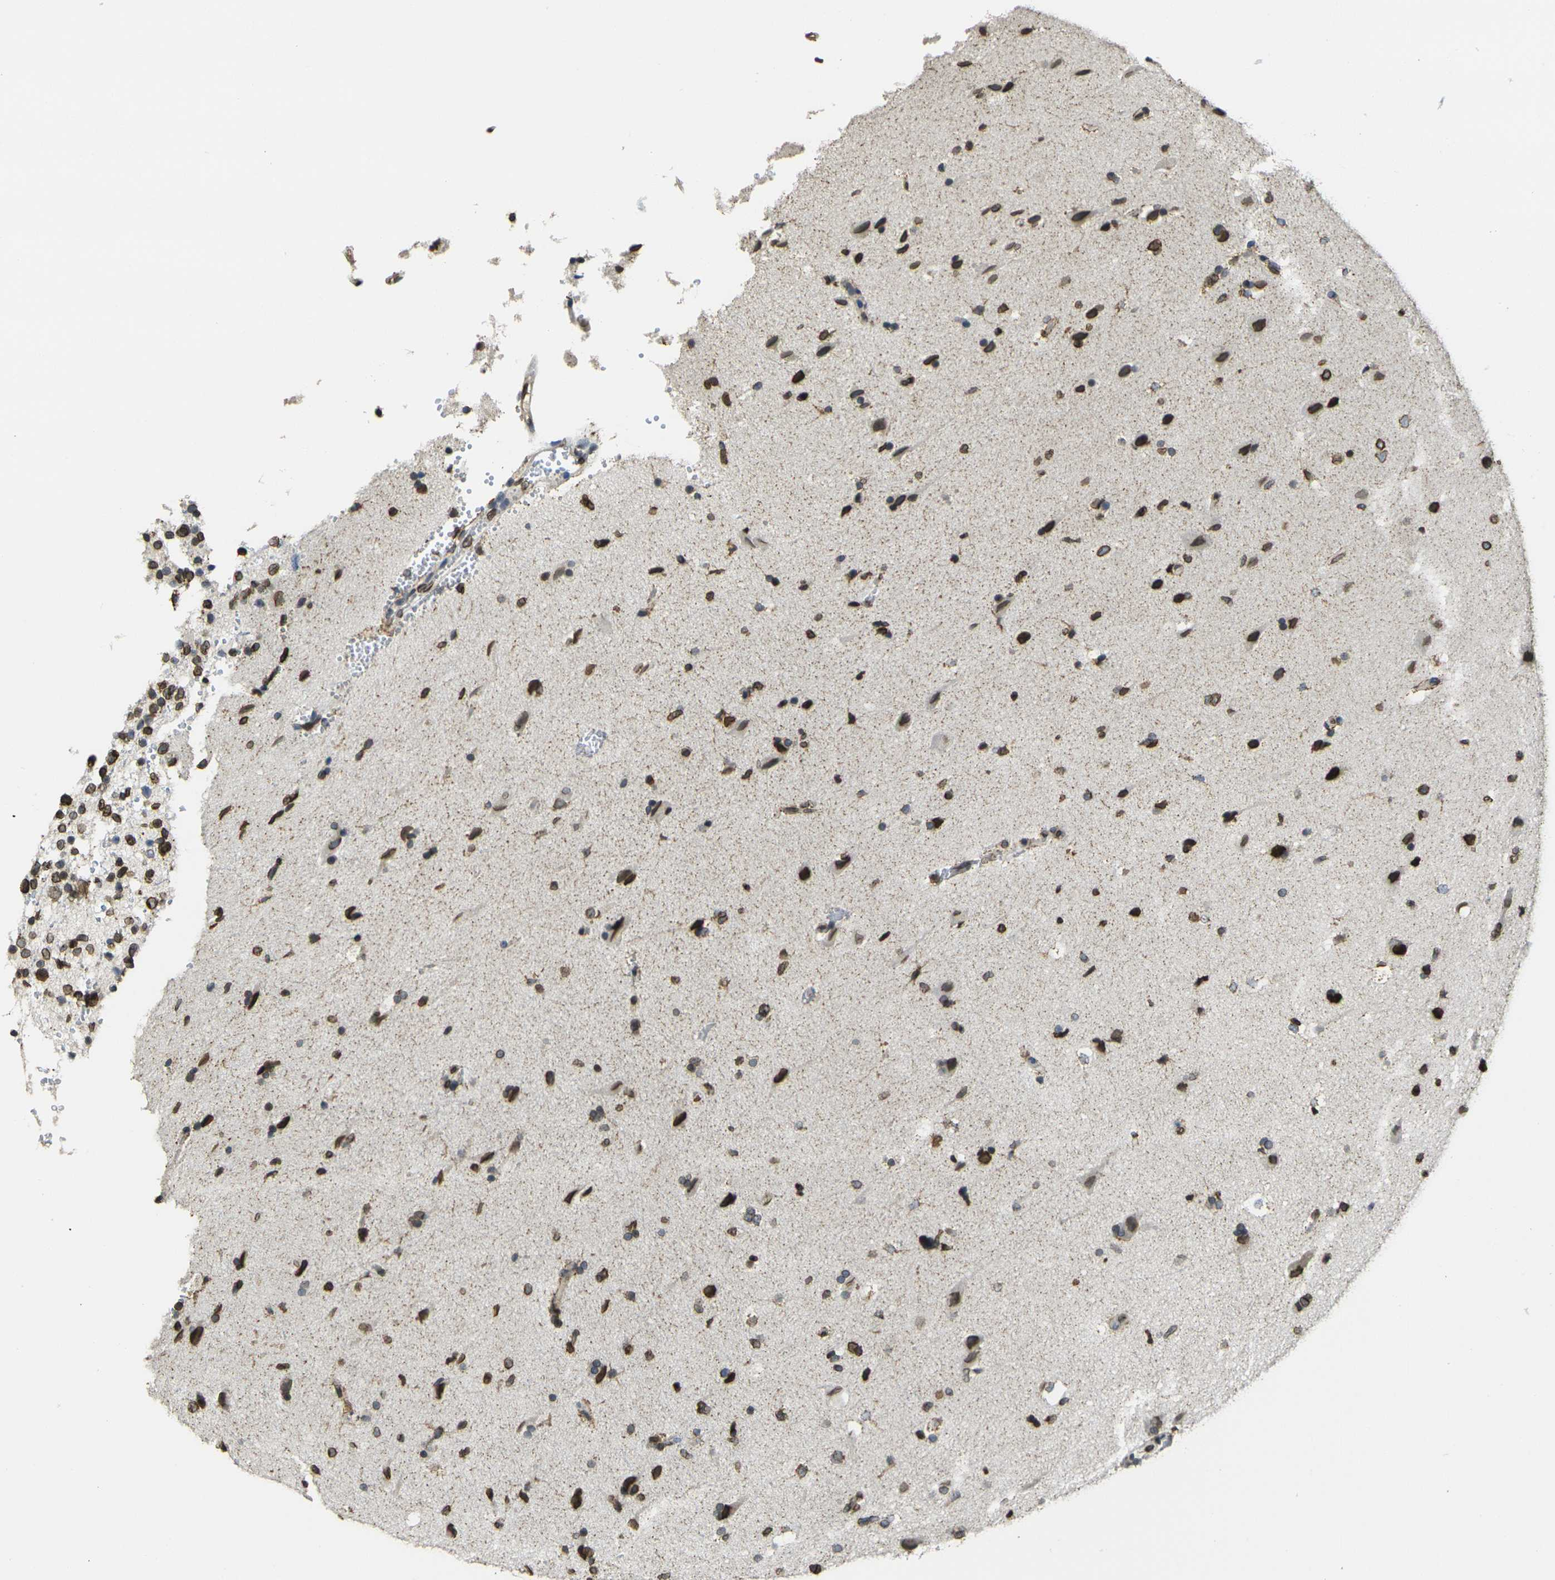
{"staining": {"intensity": "strong", "quantity": ">75%", "location": "nuclear"}, "tissue": "glioma", "cell_type": "Tumor cells", "image_type": "cancer", "snomed": [{"axis": "morphology", "description": "Glioma, malignant, Low grade"}, {"axis": "topography", "description": "Brain"}], "caption": "Glioma stained with a protein marker shows strong staining in tumor cells.", "gene": "BRDT", "patient": {"sex": "female", "age": 37}}